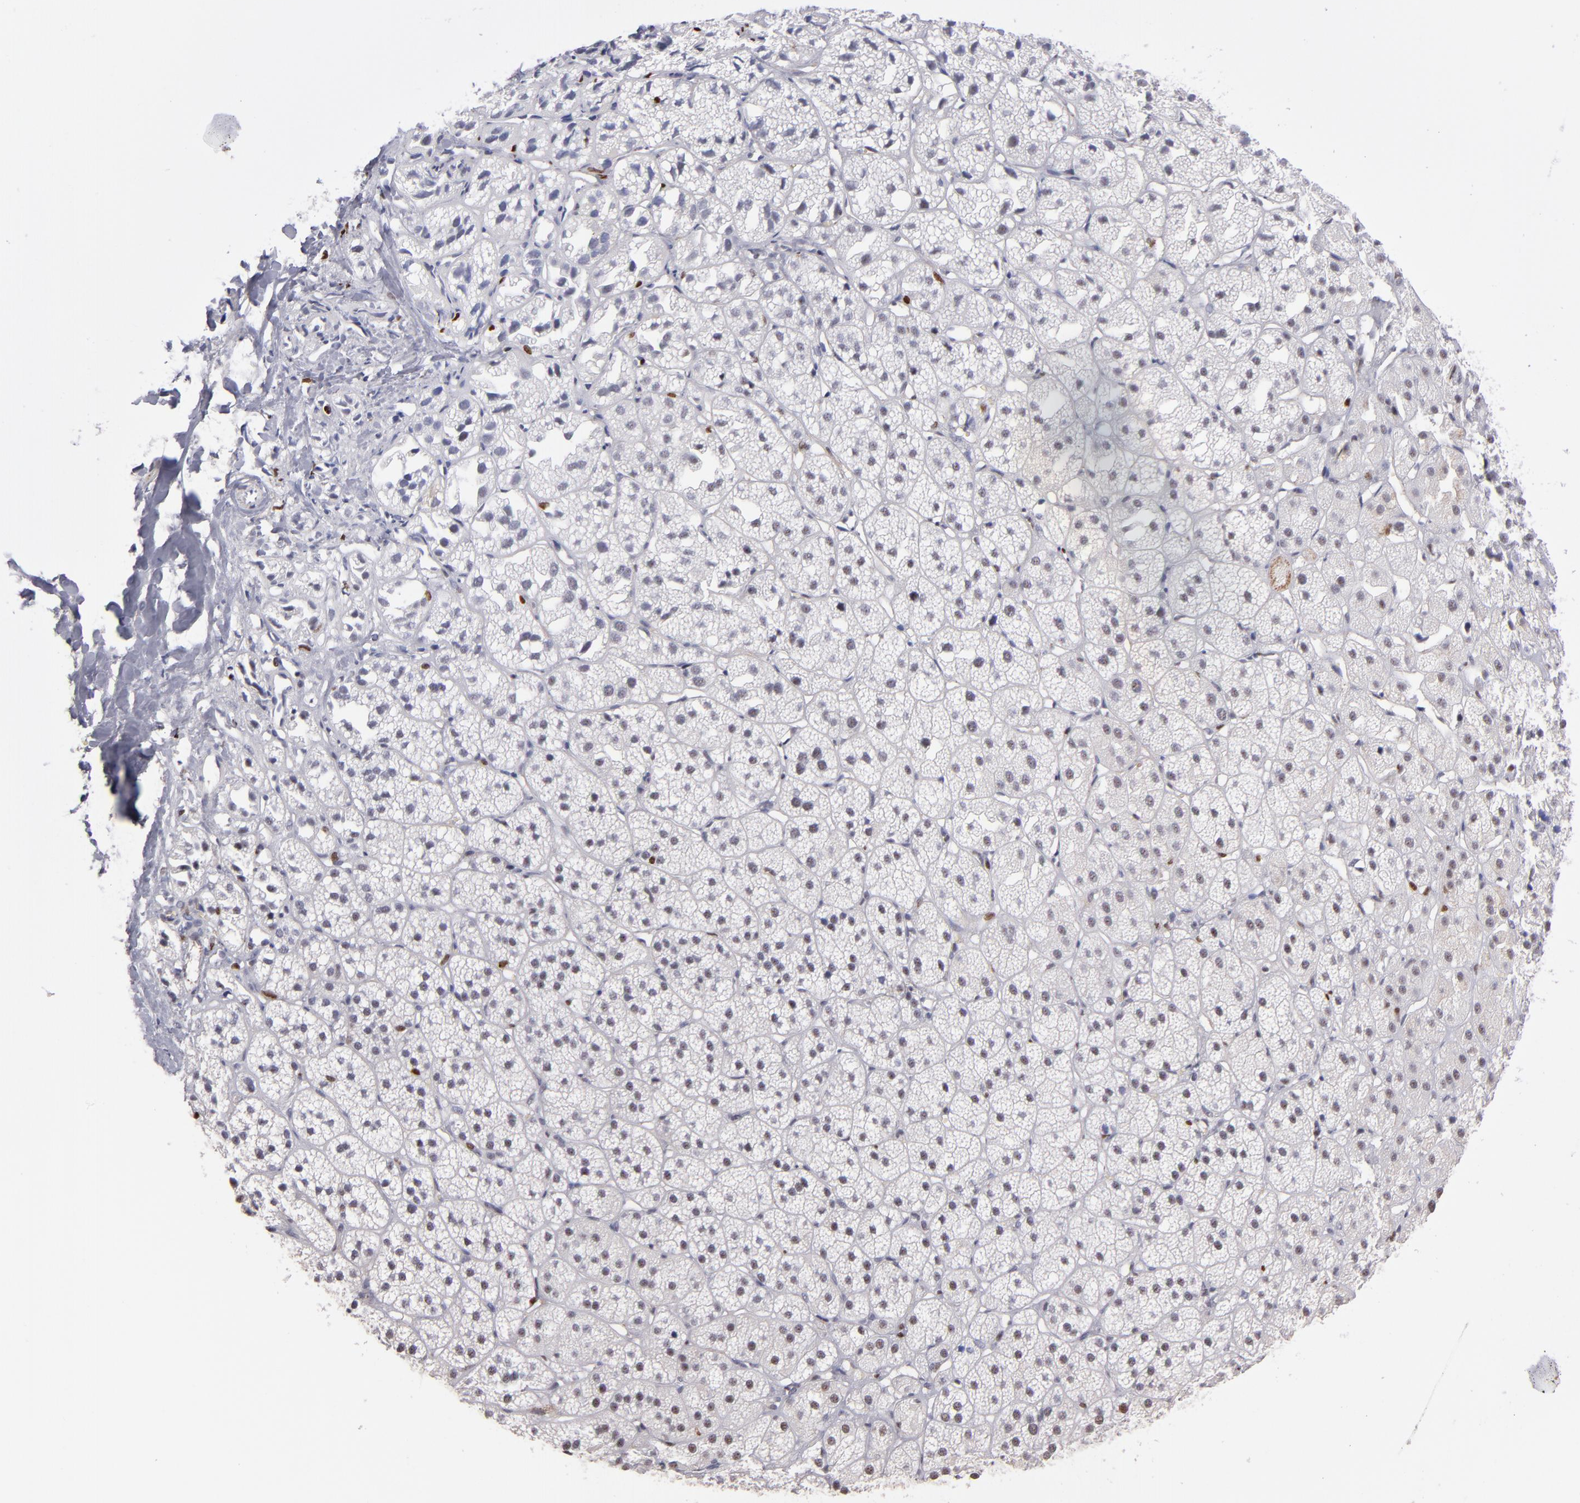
{"staining": {"intensity": "weak", "quantity": "25%-75%", "location": "nuclear"}, "tissue": "adrenal gland", "cell_type": "Glandular cells", "image_type": "normal", "snomed": [{"axis": "morphology", "description": "Normal tissue, NOS"}, {"axis": "topography", "description": "Adrenal gland"}], "caption": "Weak nuclear staining for a protein is seen in about 25%-75% of glandular cells of unremarkable adrenal gland using IHC.", "gene": "POLA1", "patient": {"sex": "female", "age": 71}}